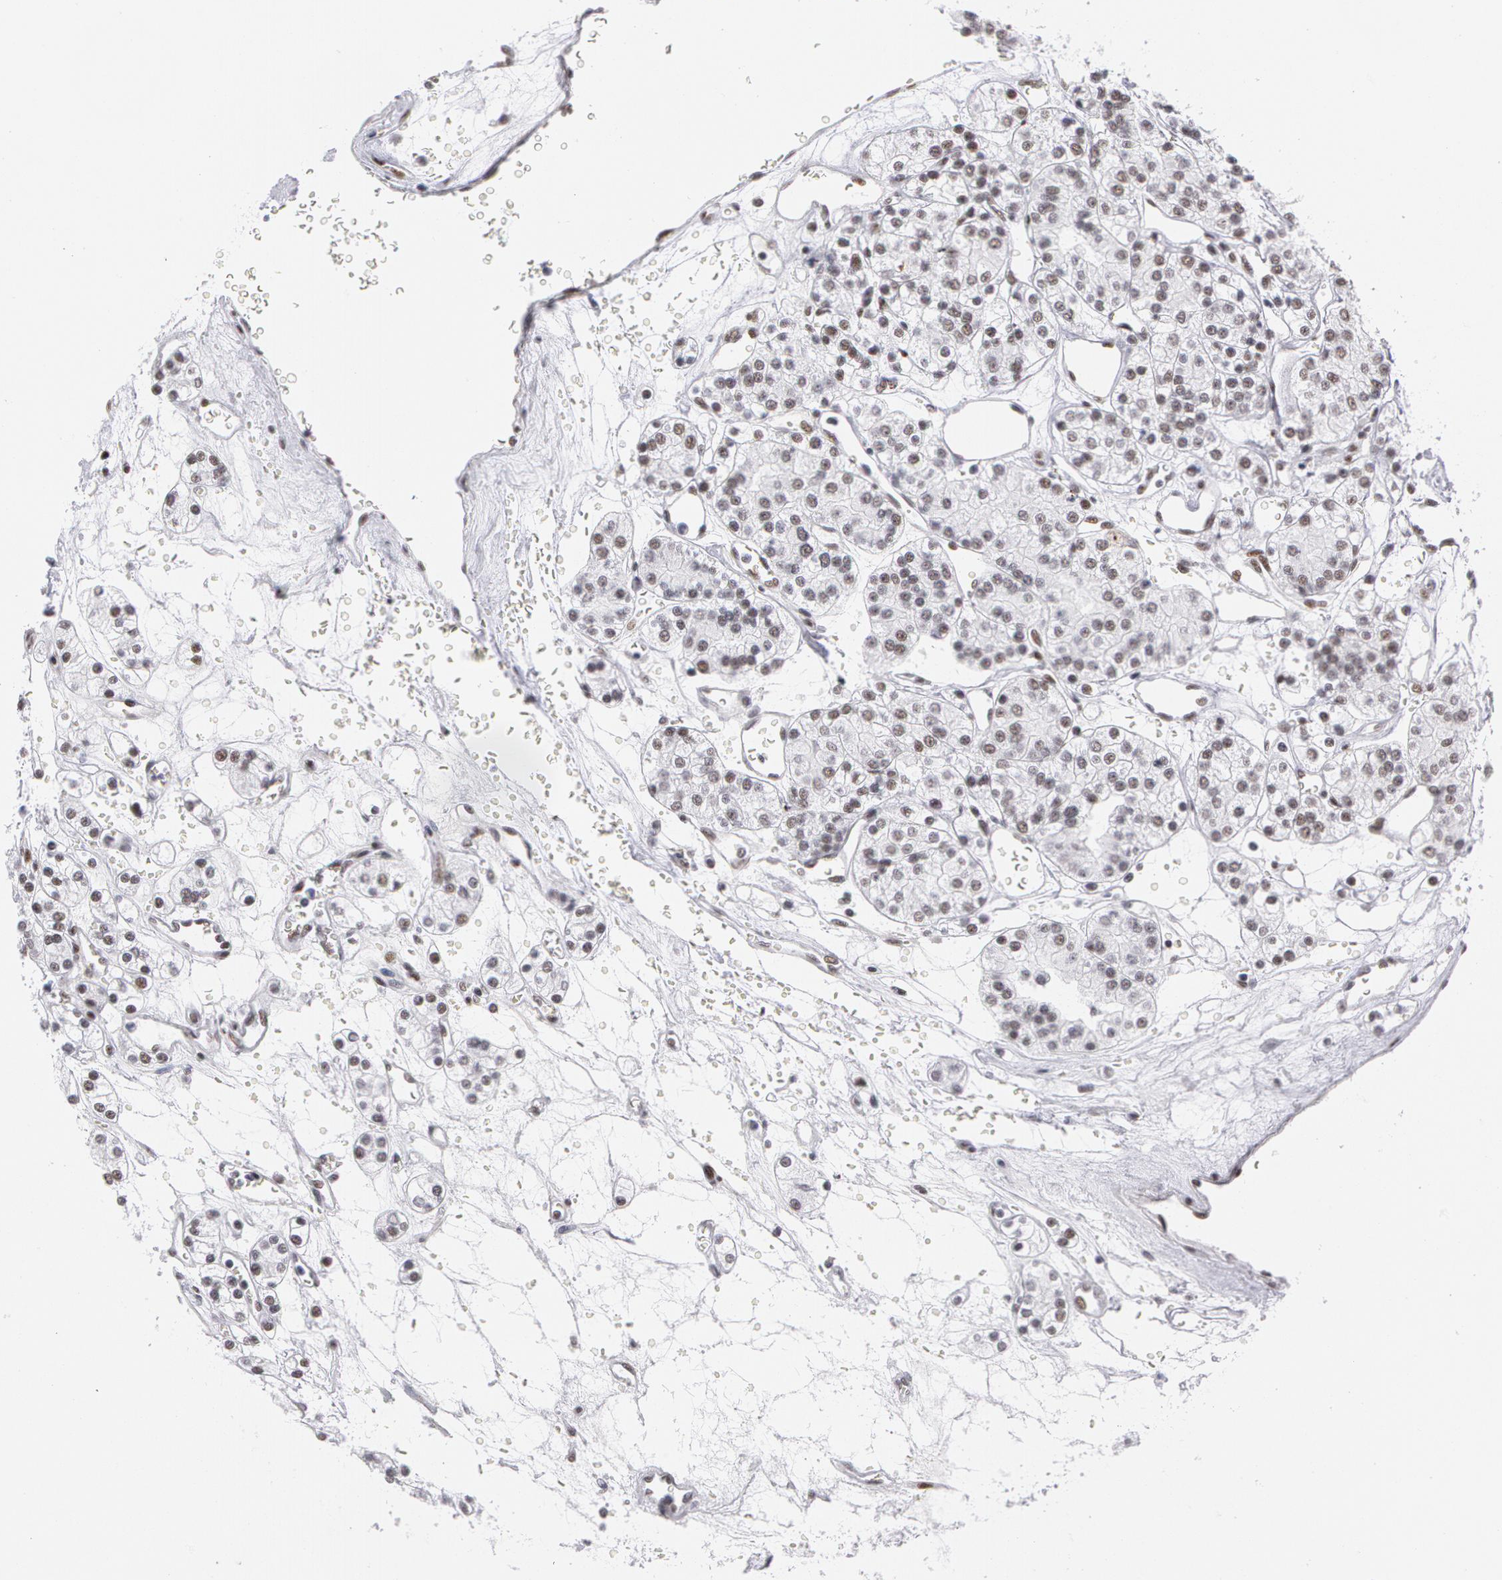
{"staining": {"intensity": "weak", "quantity": "25%-75%", "location": "nuclear"}, "tissue": "renal cancer", "cell_type": "Tumor cells", "image_type": "cancer", "snomed": [{"axis": "morphology", "description": "Adenocarcinoma, NOS"}, {"axis": "topography", "description": "Kidney"}], "caption": "High-magnification brightfield microscopy of renal cancer (adenocarcinoma) stained with DAB (brown) and counterstained with hematoxylin (blue). tumor cells exhibit weak nuclear expression is present in approximately25%-75% of cells.", "gene": "PNN", "patient": {"sex": "female", "age": 62}}